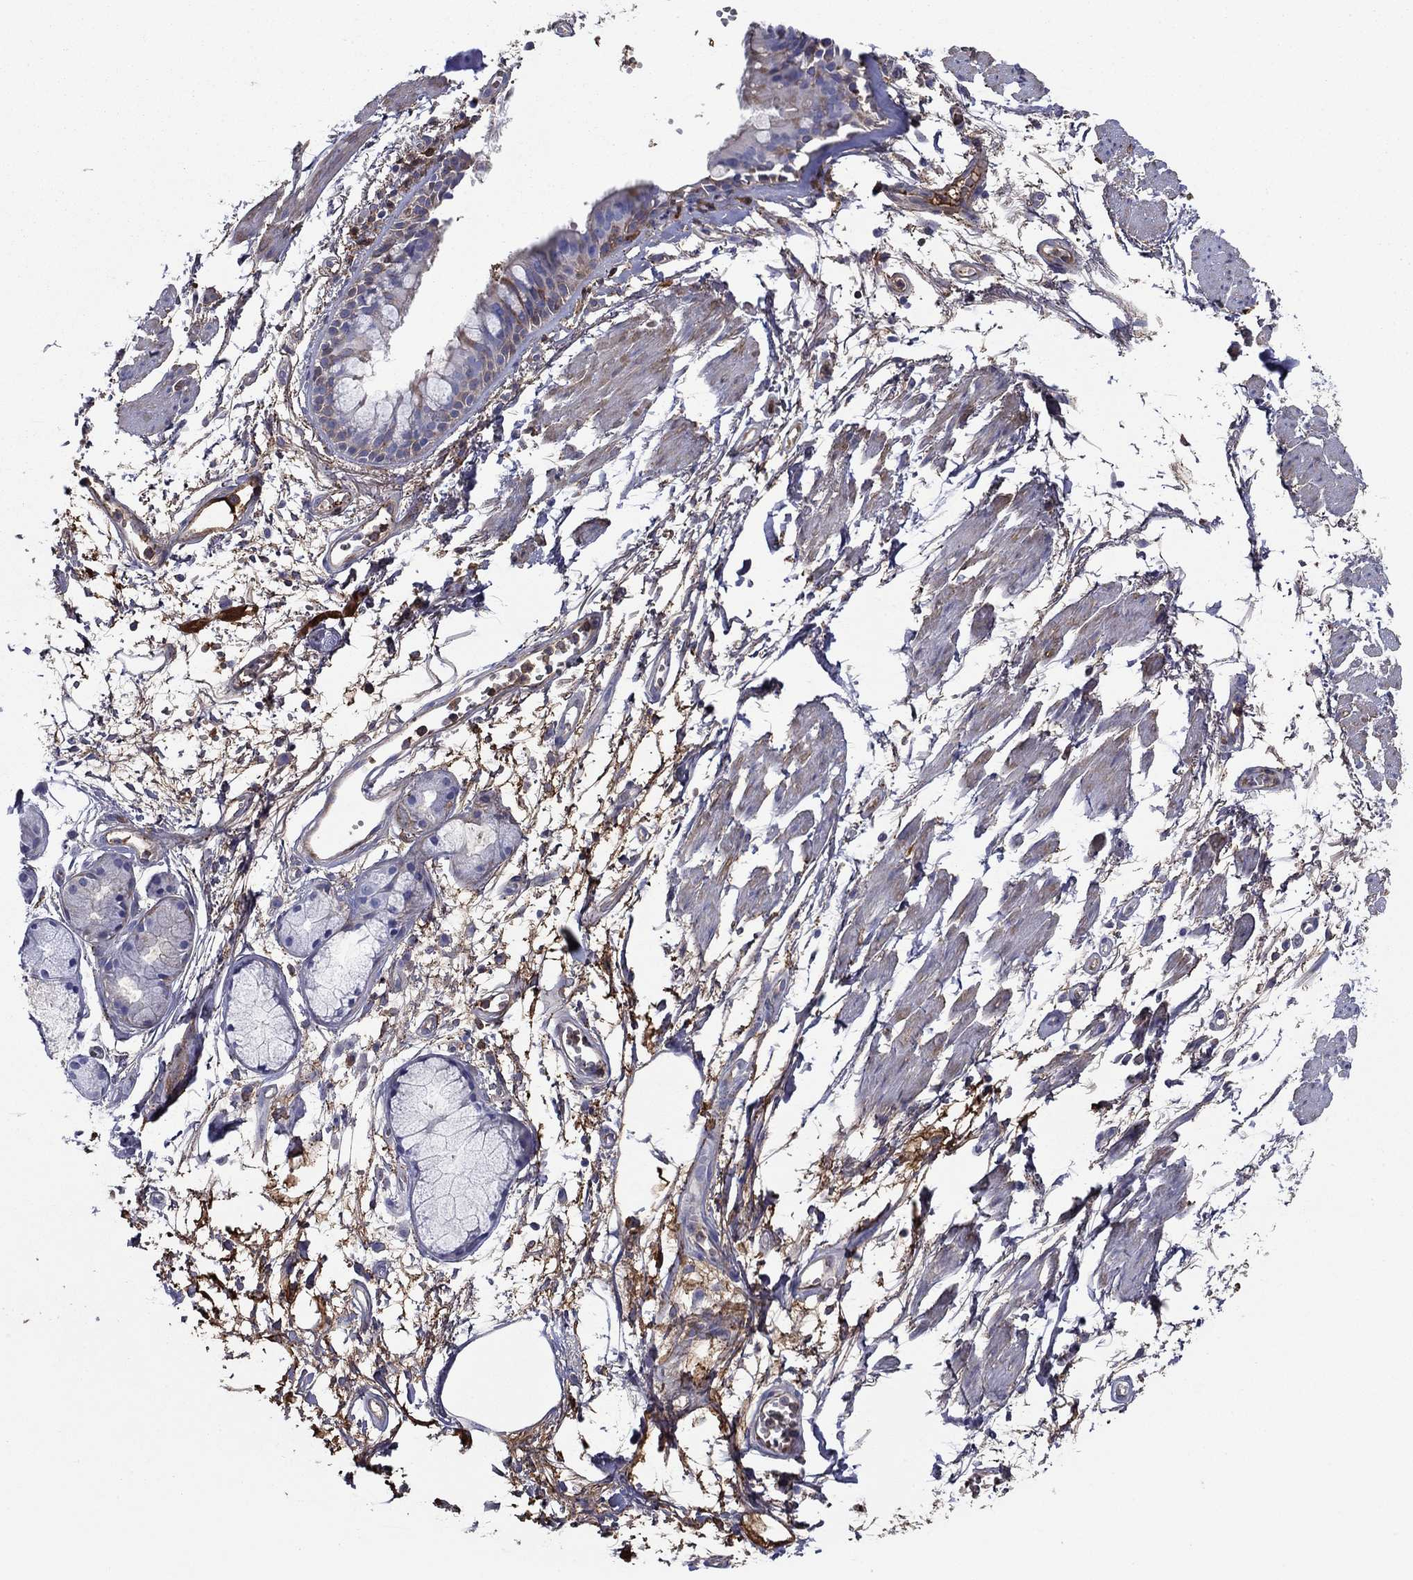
{"staining": {"intensity": "negative", "quantity": "none", "location": "none"}, "tissue": "soft tissue", "cell_type": "Fibroblasts", "image_type": "normal", "snomed": [{"axis": "morphology", "description": "Normal tissue, NOS"}, {"axis": "morphology", "description": "Squamous cell carcinoma, NOS"}, {"axis": "topography", "description": "Cartilage tissue"}, {"axis": "topography", "description": "Lung"}], "caption": "There is no significant staining in fibroblasts of soft tissue.", "gene": "HPX", "patient": {"sex": "male", "age": 66}}